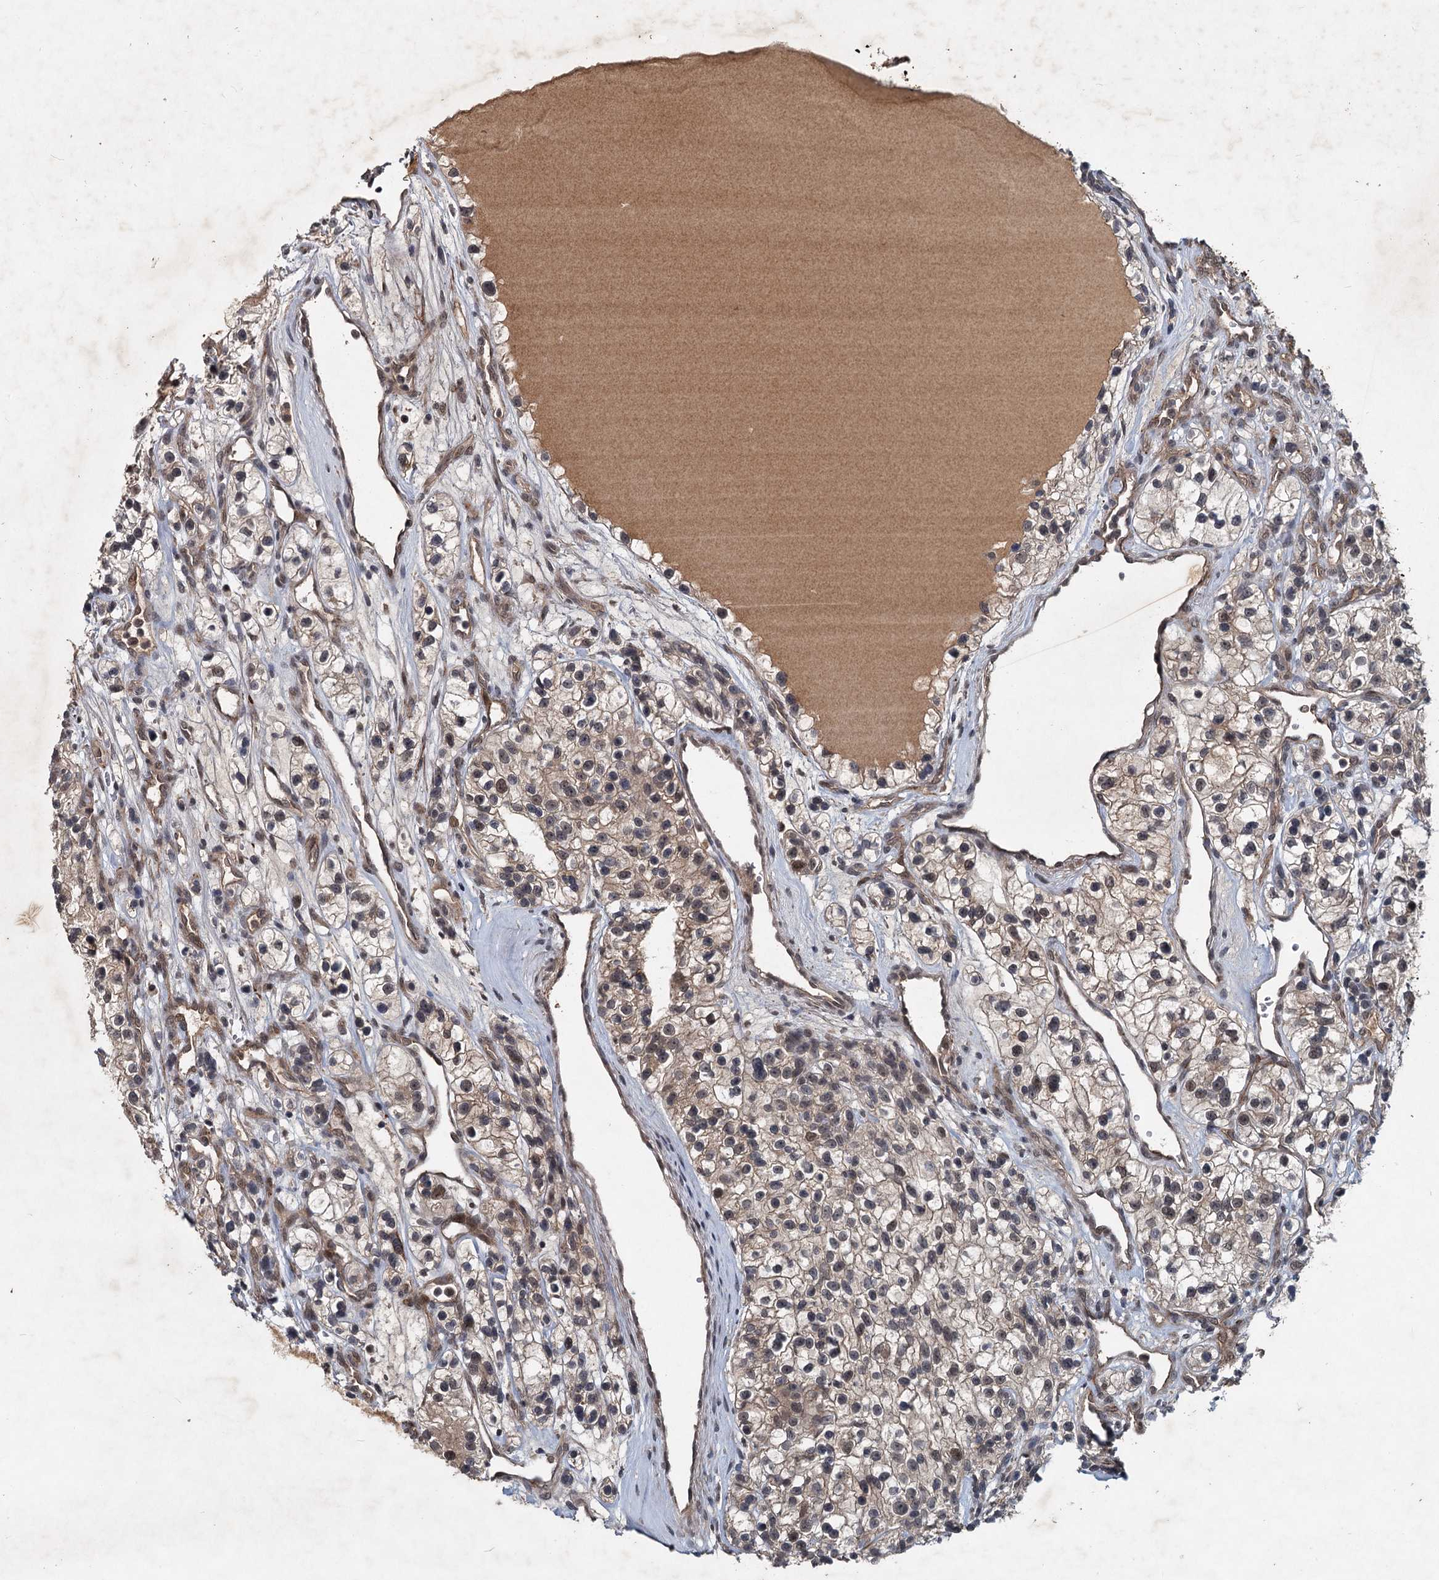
{"staining": {"intensity": "weak", "quantity": "25%-75%", "location": "cytoplasmic/membranous,nuclear"}, "tissue": "renal cancer", "cell_type": "Tumor cells", "image_type": "cancer", "snomed": [{"axis": "morphology", "description": "Adenocarcinoma, NOS"}, {"axis": "topography", "description": "Kidney"}], "caption": "A brown stain shows weak cytoplasmic/membranous and nuclear positivity of a protein in renal cancer tumor cells.", "gene": "RITA1", "patient": {"sex": "female", "age": 57}}